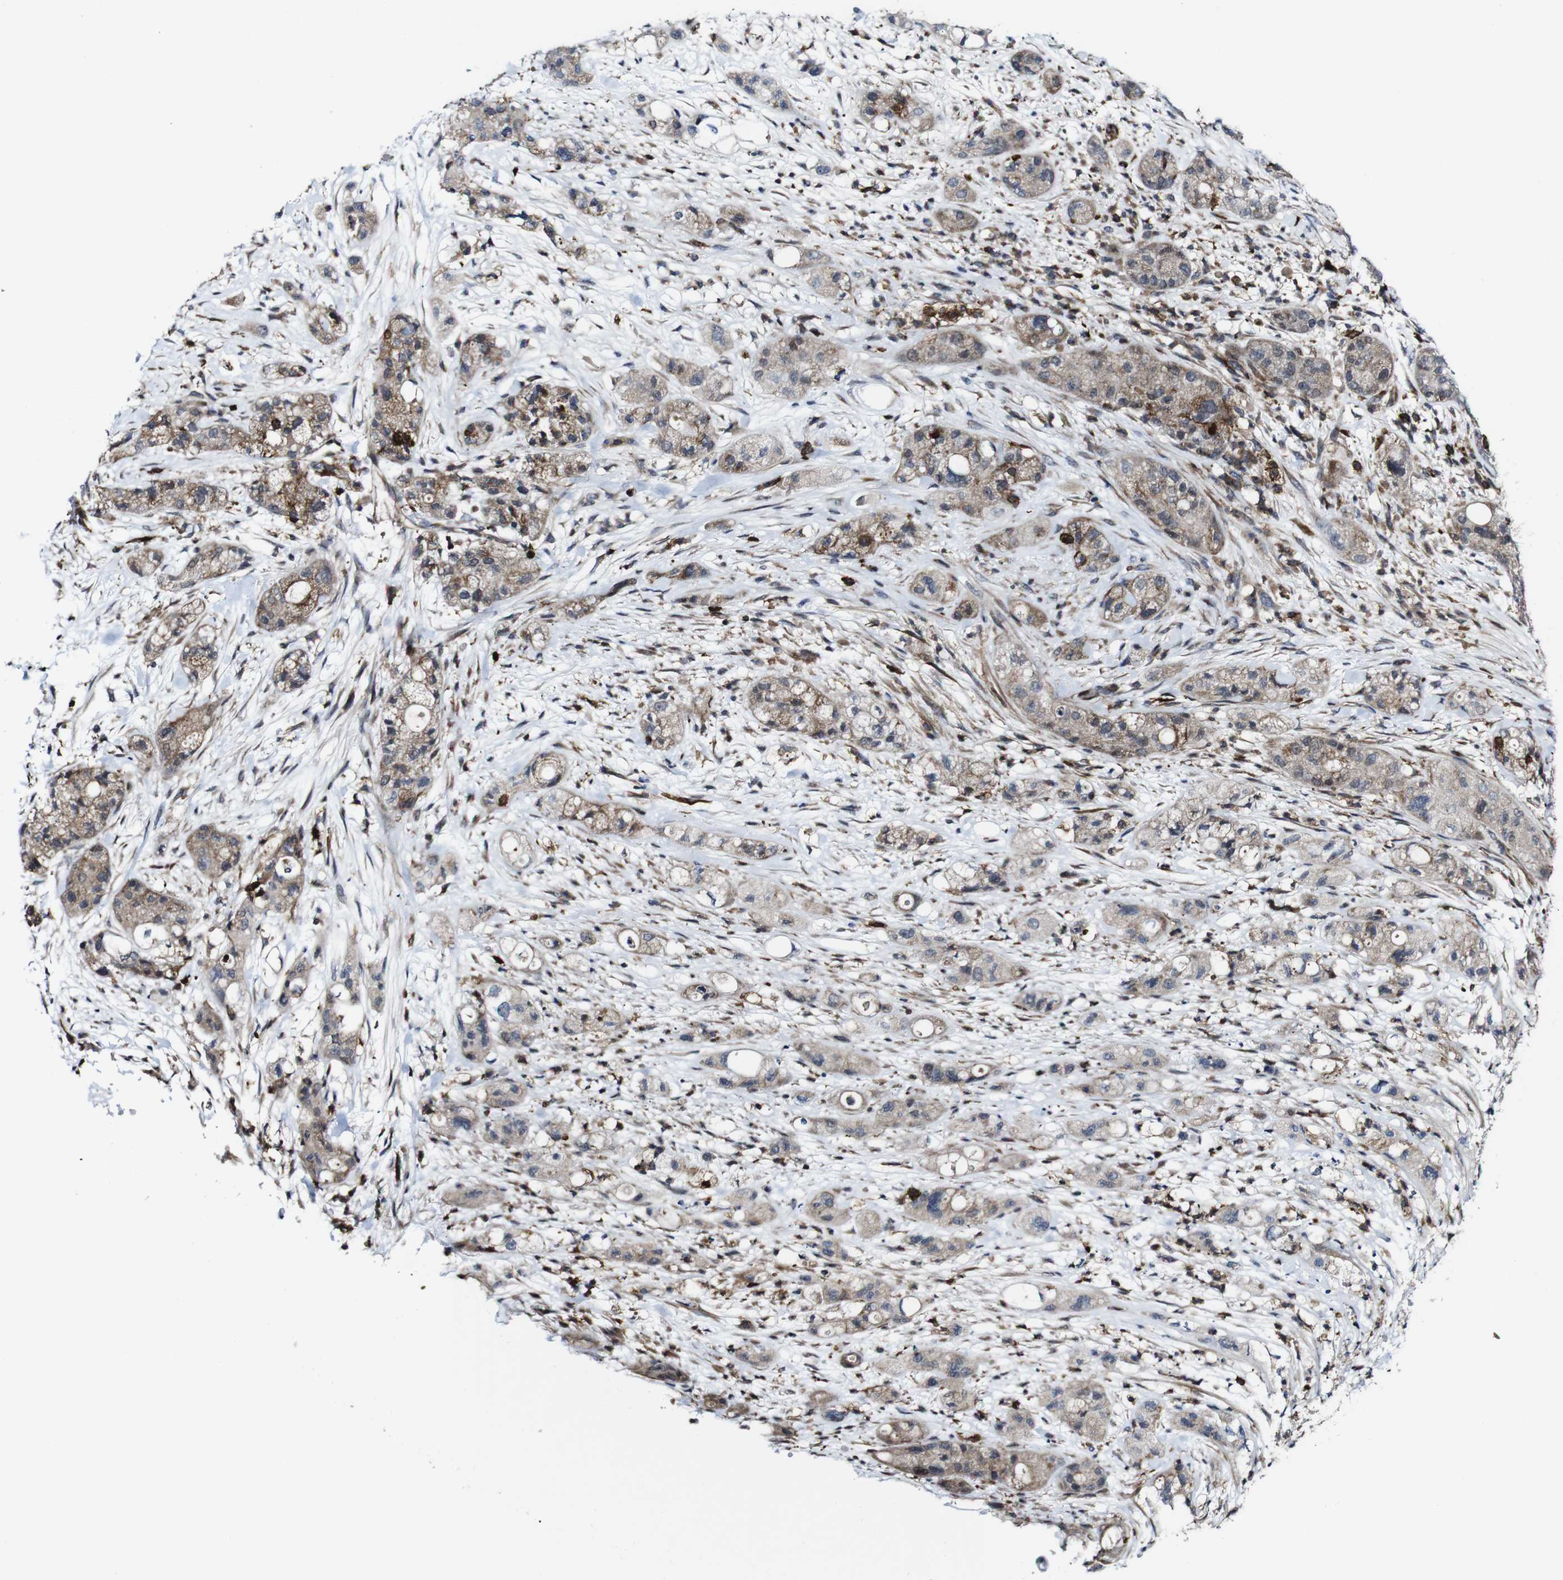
{"staining": {"intensity": "weak", "quantity": ">75%", "location": "cytoplasmic/membranous"}, "tissue": "pancreatic cancer", "cell_type": "Tumor cells", "image_type": "cancer", "snomed": [{"axis": "morphology", "description": "Adenocarcinoma, NOS"}, {"axis": "topography", "description": "Pancreas"}], "caption": "An immunohistochemistry micrograph of tumor tissue is shown. Protein staining in brown shows weak cytoplasmic/membranous positivity in pancreatic adenocarcinoma within tumor cells.", "gene": "JAK2", "patient": {"sex": "female", "age": 78}}